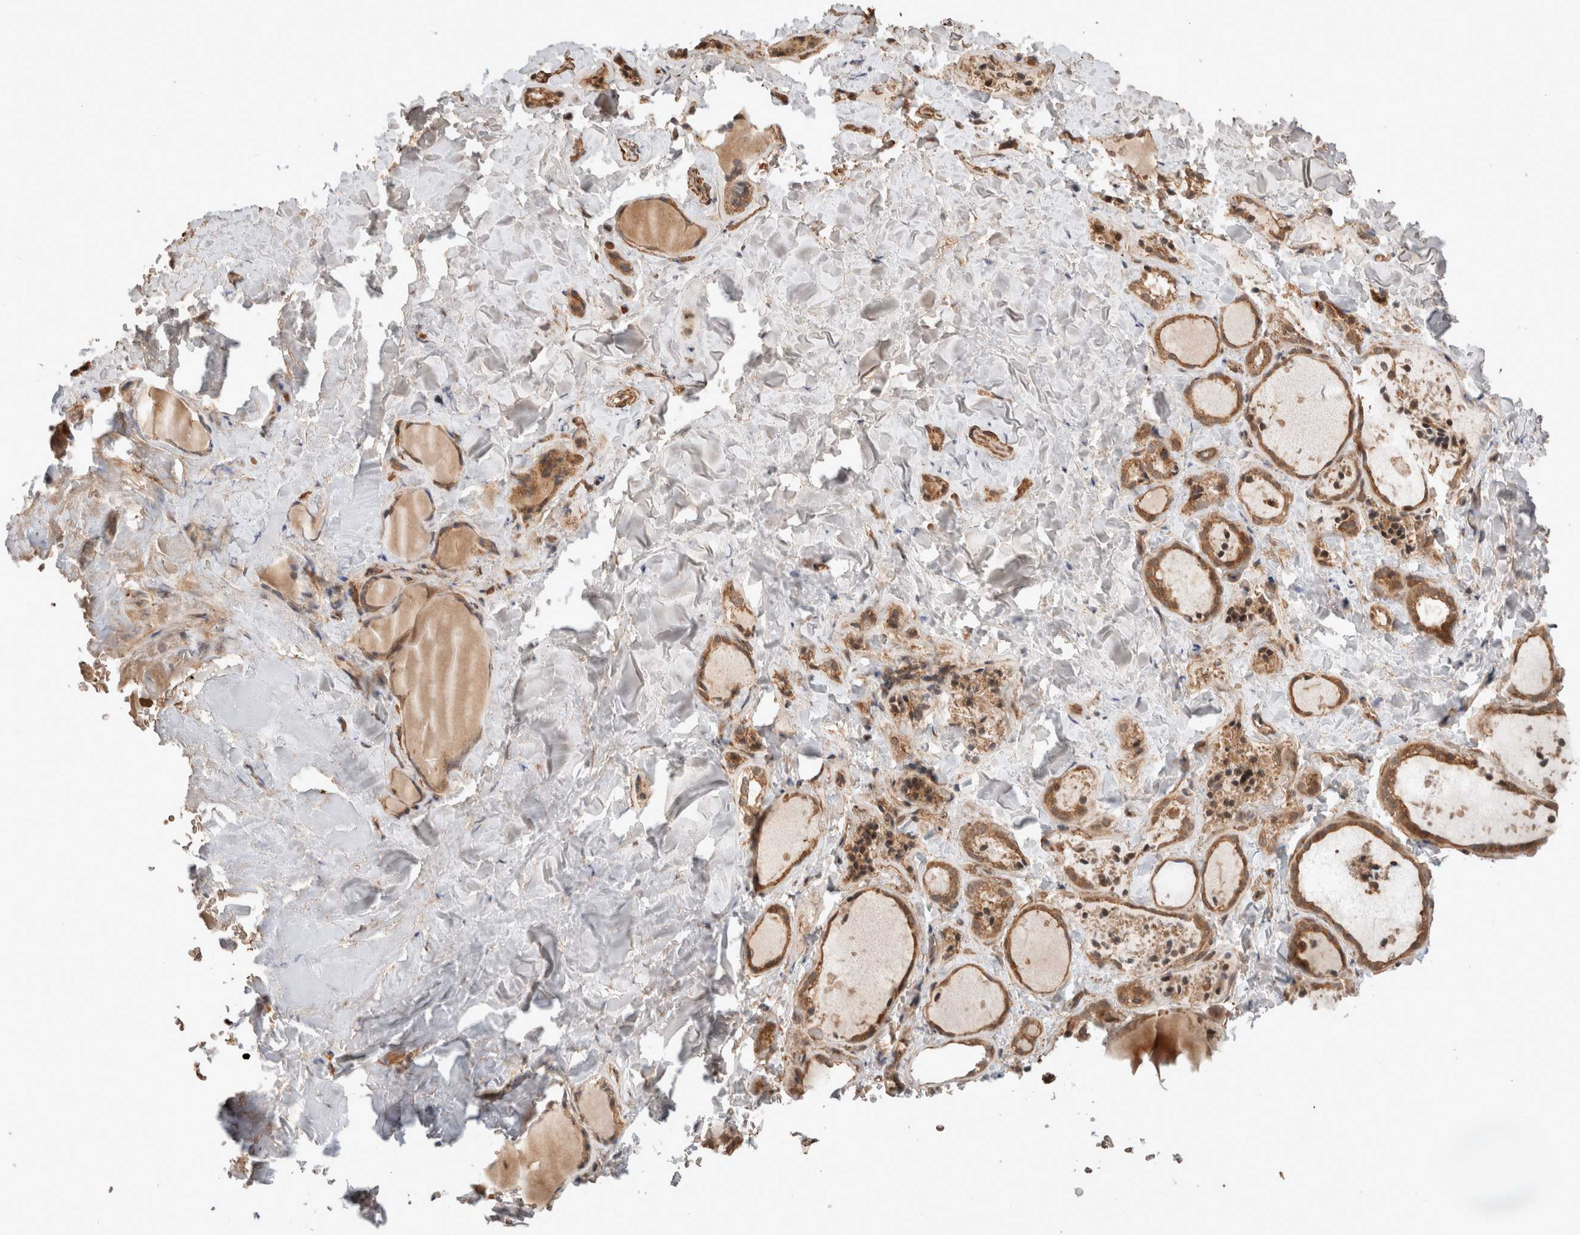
{"staining": {"intensity": "moderate", "quantity": ">75%", "location": "cytoplasmic/membranous"}, "tissue": "thyroid gland", "cell_type": "Glandular cells", "image_type": "normal", "snomed": [{"axis": "morphology", "description": "Normal tissue, NOS"}, {"axis": "topography", "description": "Thyroid gland"}], "caption": "Moderate cytoplasmic/membranous staining for a protein is seen in about >75% of glandular cells of unremarkable thyroid gland using immunohistochemistry (IHC).", "gene": "ZNF649", "patient": {"sex": "female", "age": 44}}